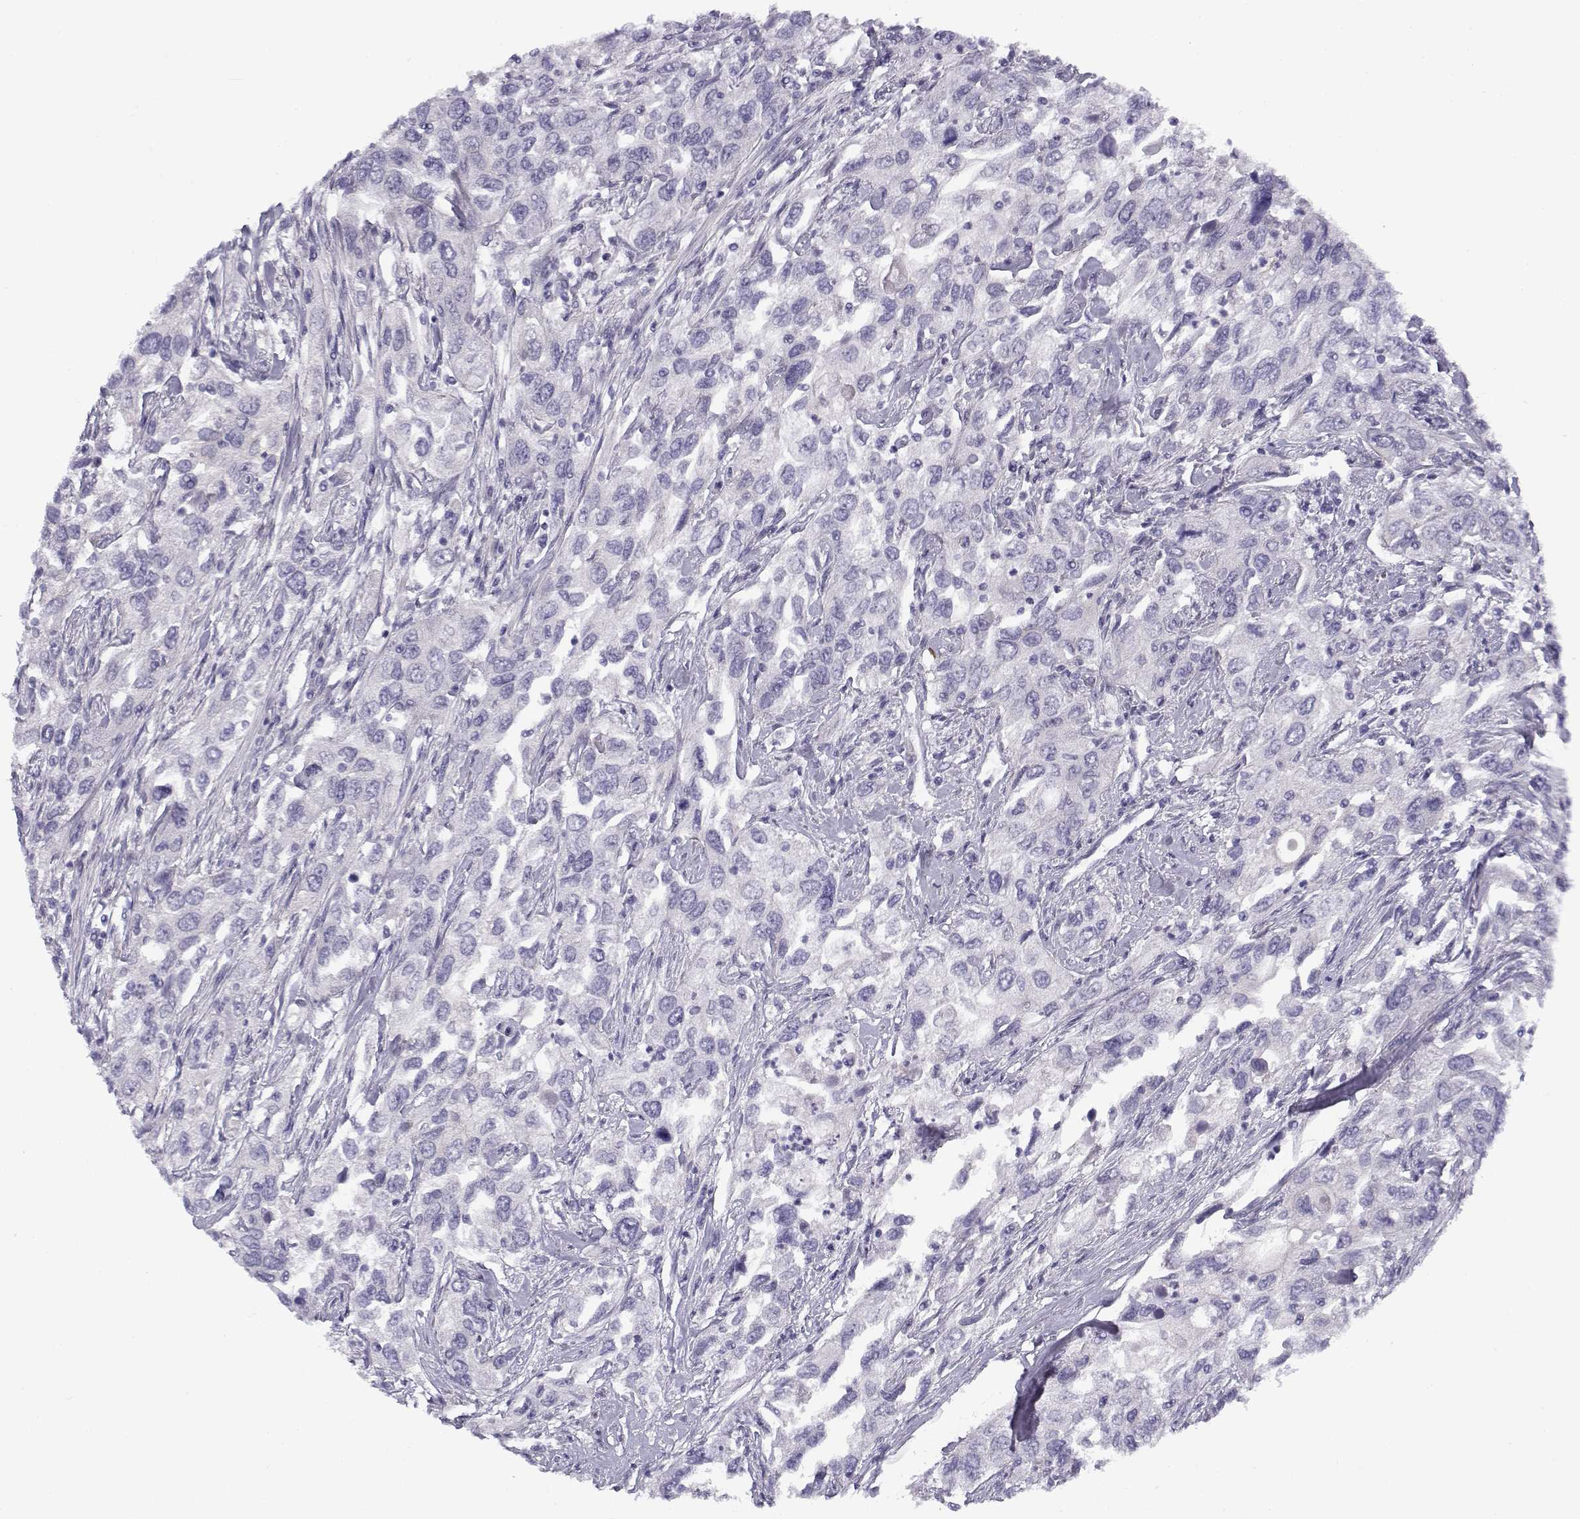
{"staining": {"intensity": "negative", "quantity": "none", "location": "none"}, "tissue": "urothelial cancer", "cell_type": "Tumor cells", "image_type": "cancer", "snomed": [{"axis": "morphology", "description": "Urothelial carcinoma, High grade"}, {"axis": "topography", "description": "Urinary bladder"}], "caption": "An image of human urothelial cancer is negative for staining in tumor cells. The staining was performed using DAB (3,3'-diaminobenzidine) to visualize the protein expression in brown, while the nuclei were stained in blue with hematoxylin (Magnification: 20x).", "gene": "CREB3L3", "patient": {"sex": "male", "age": 76}}